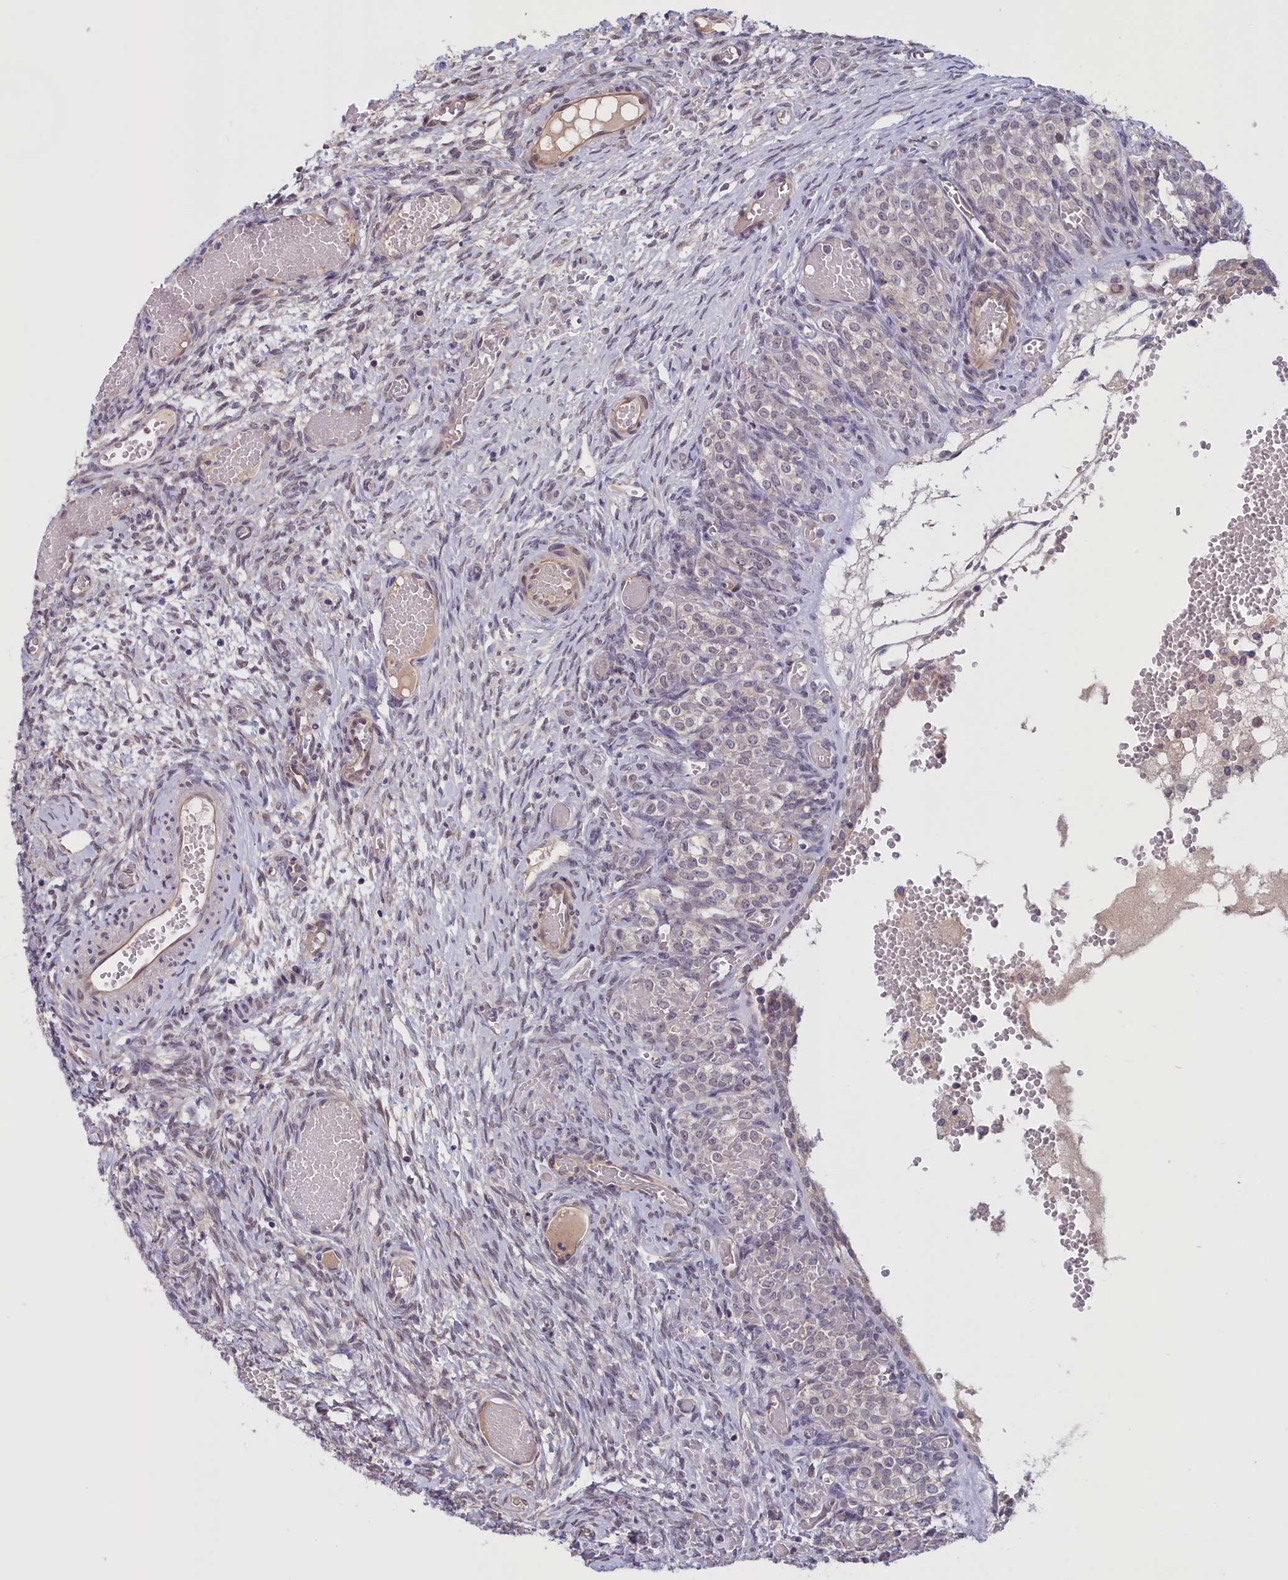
{"staining": {"intensity": "negative", "quantity": "none", "location": "none"}, "tissue": "ovary", "cell_type": "Follicle cells", "image_type": "normal", "snomed": [{"axis": "morphology", "description": "Adenocarcinoma, NOS"}, {"axis": "topography", "description": "Endometrium"}], "caption": "Immunohistochemistry of normal human ovary shows no expression in follicle cells. The staining was performed using DAB to visualize the protein expression in brown, while the nuclei were stained in blue with hematoxylin (Magnification: 20x).", "gene": "IGFALS", "patient": {"sex": "female", "age": 32}}